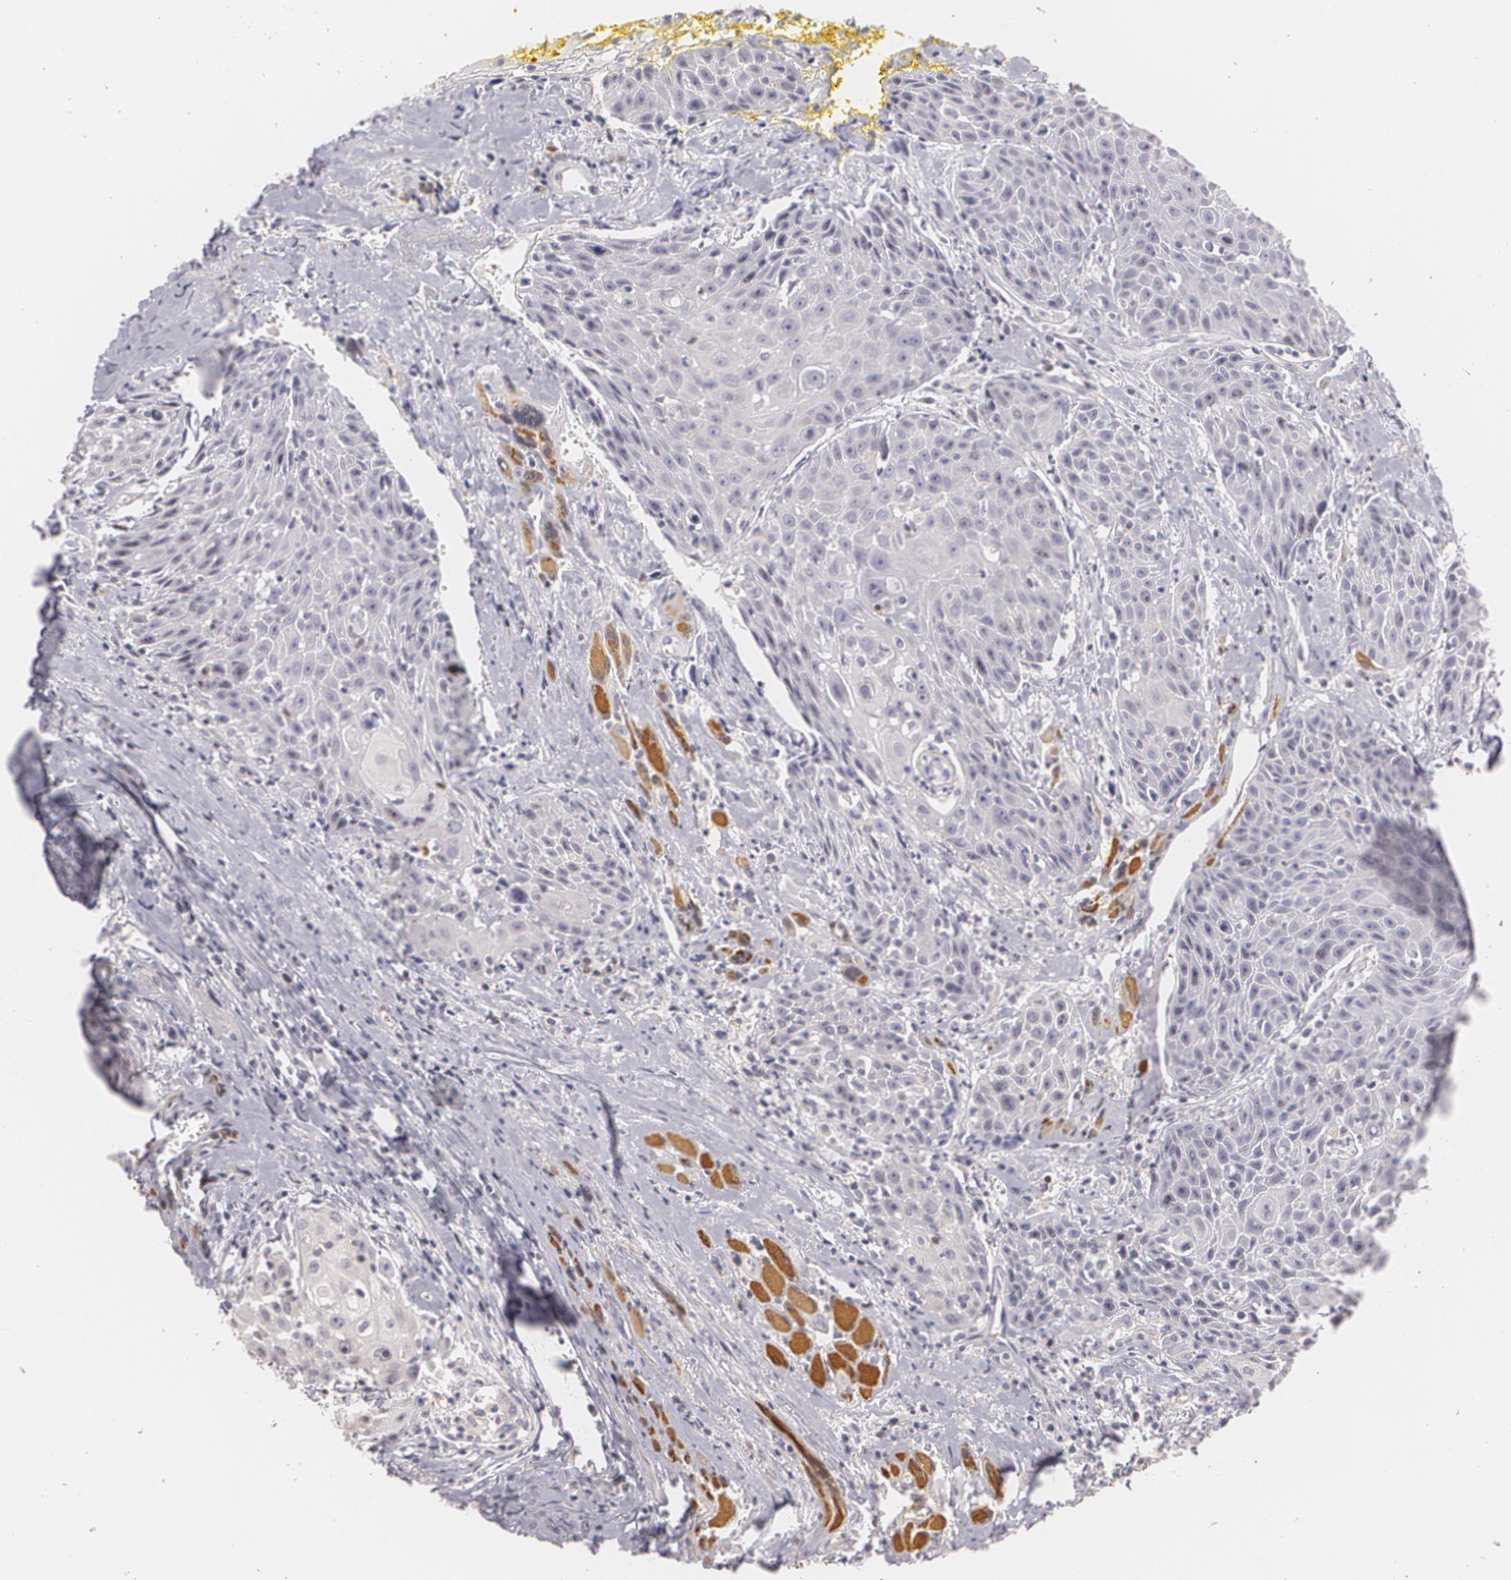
{"staining": {"intensity": "negative", "quantity": "none", "location": "none"}, "tissue": "head and neck cancer", "cell_type": "Tumor cells", "image_type": "cancer", "snomed": [{"axis": "morphology", "description": "Squamous cell carcinoma, NOS"}, {"axis": "topography", "description": "Oral tissue"}, {"axis": "topography", "description": "Head-Neck"}], "caption": "Tumor cells are negative for protein expression in human head and neck squamous cell carcinoma.", "gene": "ZBTB16", "patient": {"sex": "female", "age": 82}}